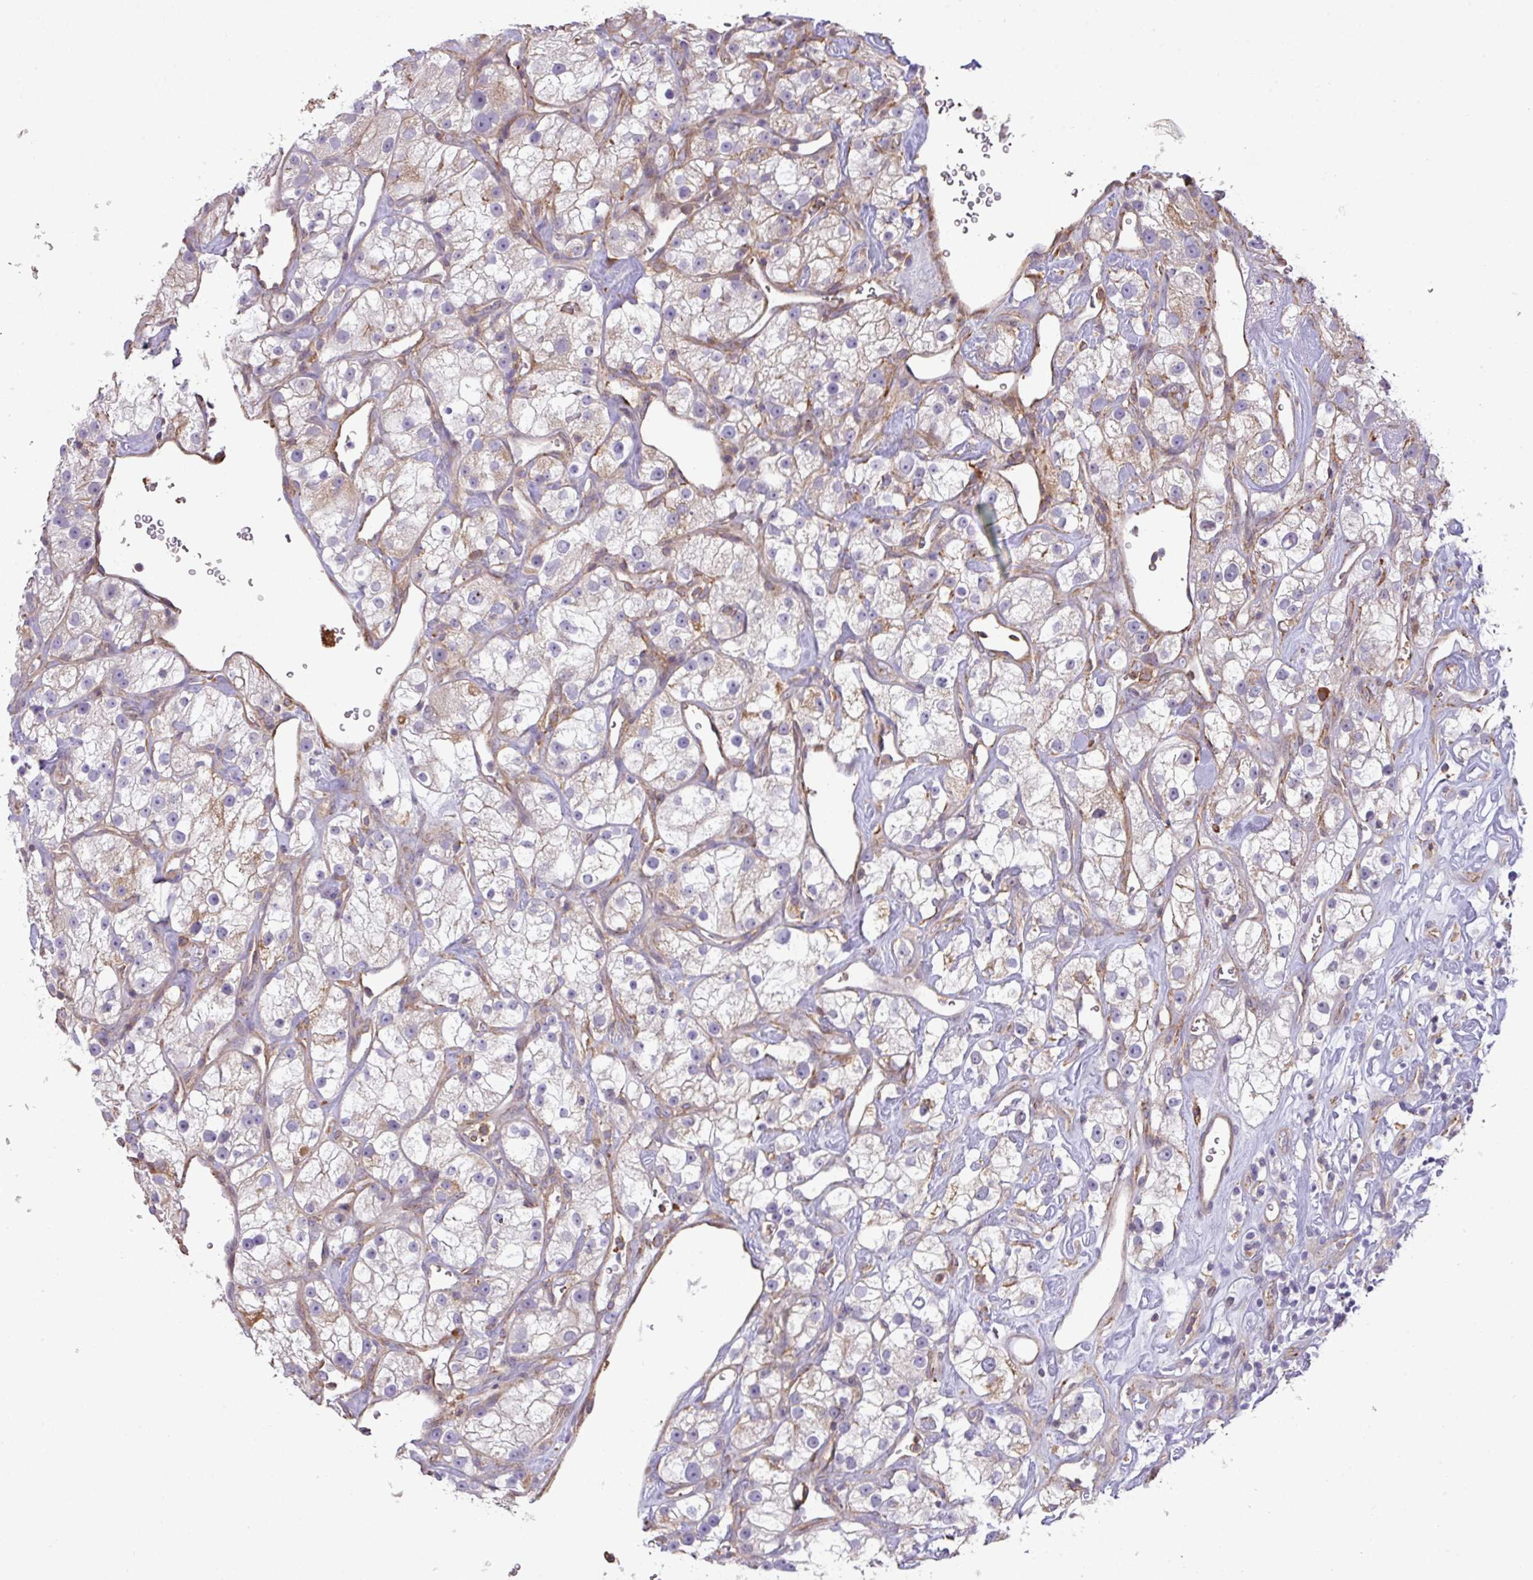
{"staining": {"intensity": "negative", "quantity": "none", "location": "none"}, "tissue": "renal cancer", "cell_type": "Tumor cells", "image_type": "cancer", "snomed": [{"axis": "morphology", "description": "Adenocarcinoma, NOS"}, {"axis": "topography", "description": "Kidney"}], "caption": "IHC histopathology image of human renal cancer (adenocarcinoma) stained for a protein (brown), which reveals no staining in tumor cells. Brightfield microscopy of immunohistochemistry stained with DAB (3,3'-diaminobenzidine) (brown) and hematoxylin (blue), captured at high magnification.", "gene": "LRRC41", "patient": {"sex": "male", "age": 77}}